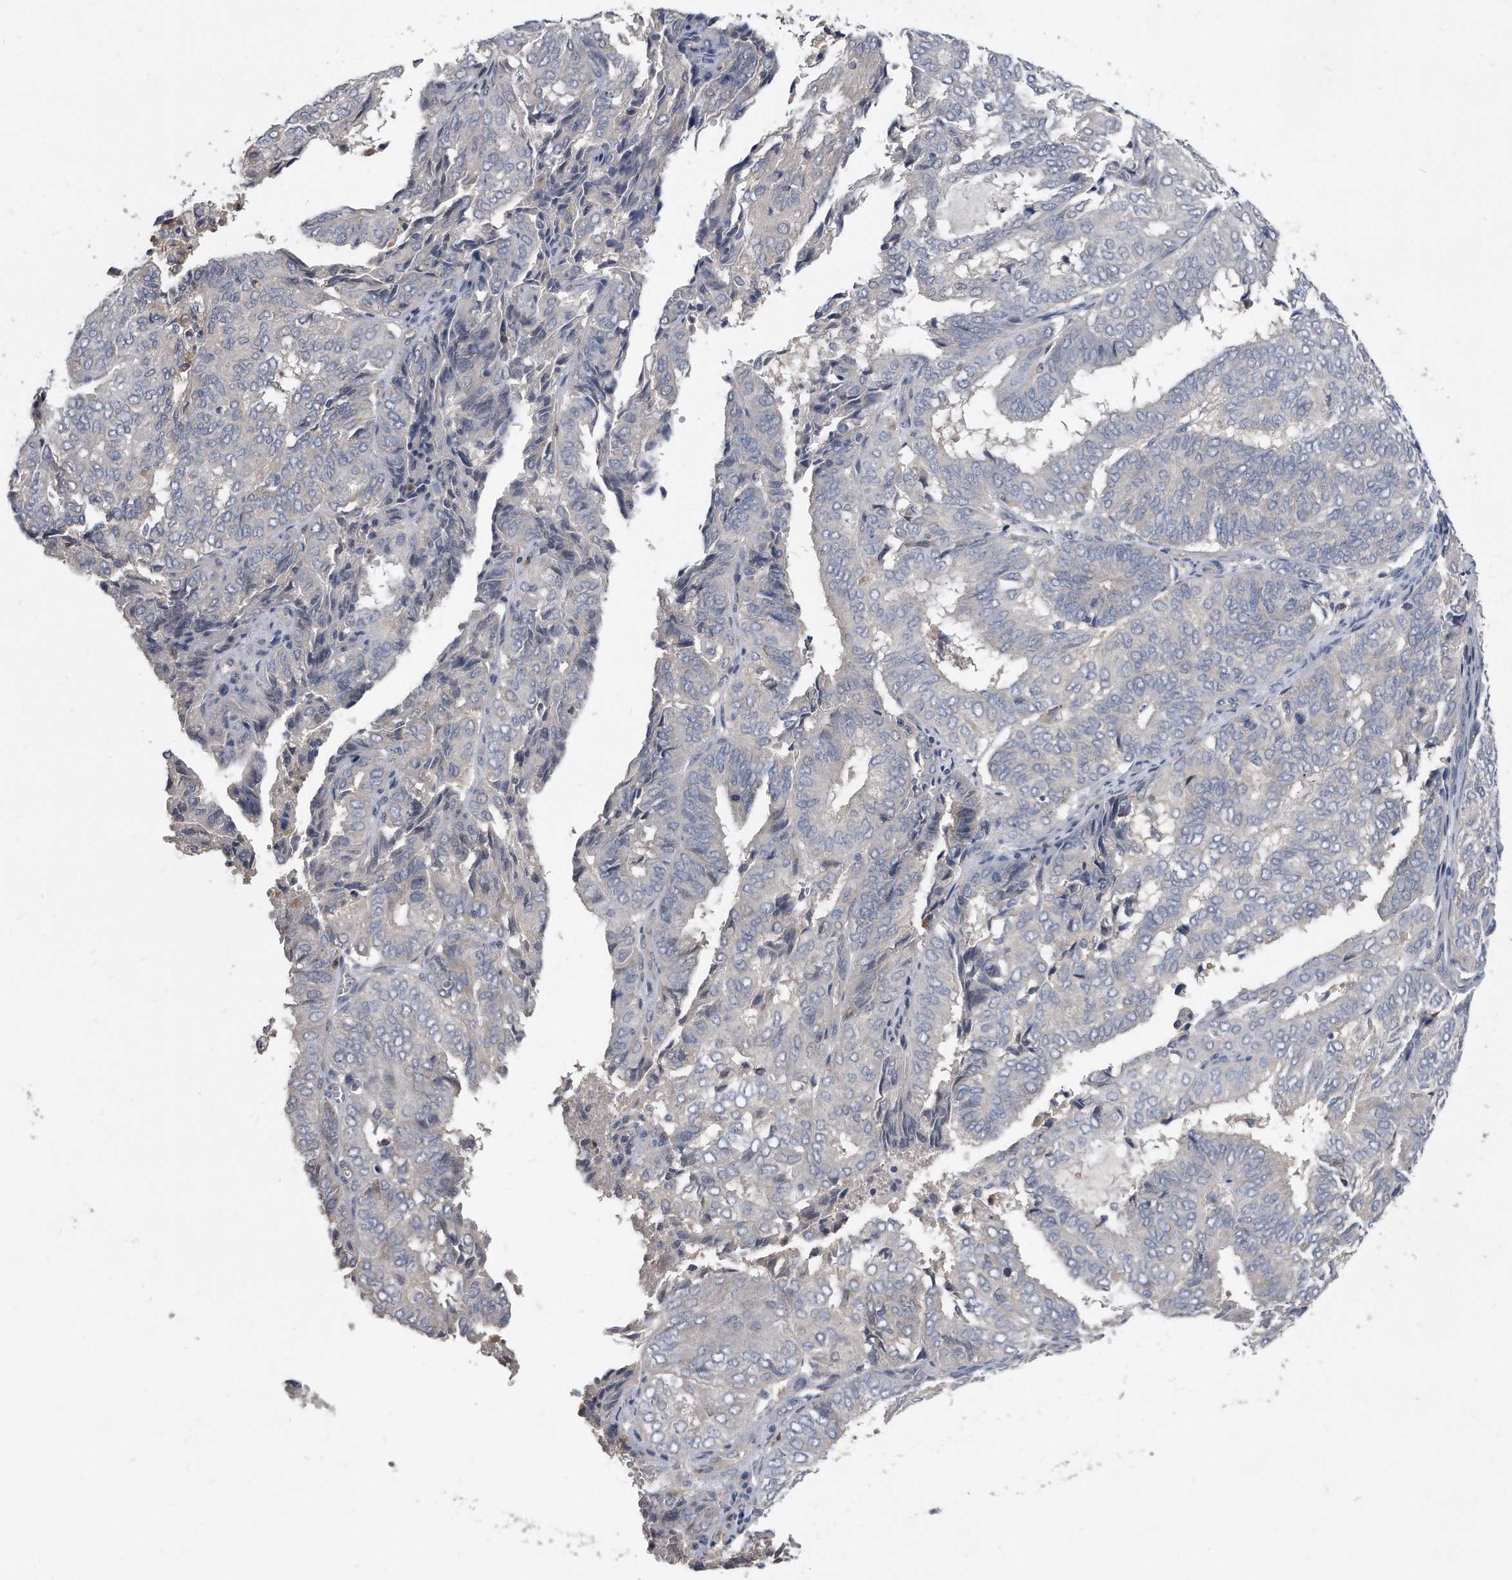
{"staining": {"intensity": "negative", "quantity": "none", "location": "none"}, "tissue": "endometrial cancer", "cell_type": "Tumor cells", "image_type": "cancer", "snomed": [{"axis": "morphology", "description": "Adenocarcinoma, NOS"}, {"axis": "topography", "description": "Uterus"}], "caption": "Micrograph shows no protein positivity in tumor cells of adenocarcinoma (endometrial) tissue.", "gene": "HOMER3", "patient": {"sex": "female", "age": 60}}